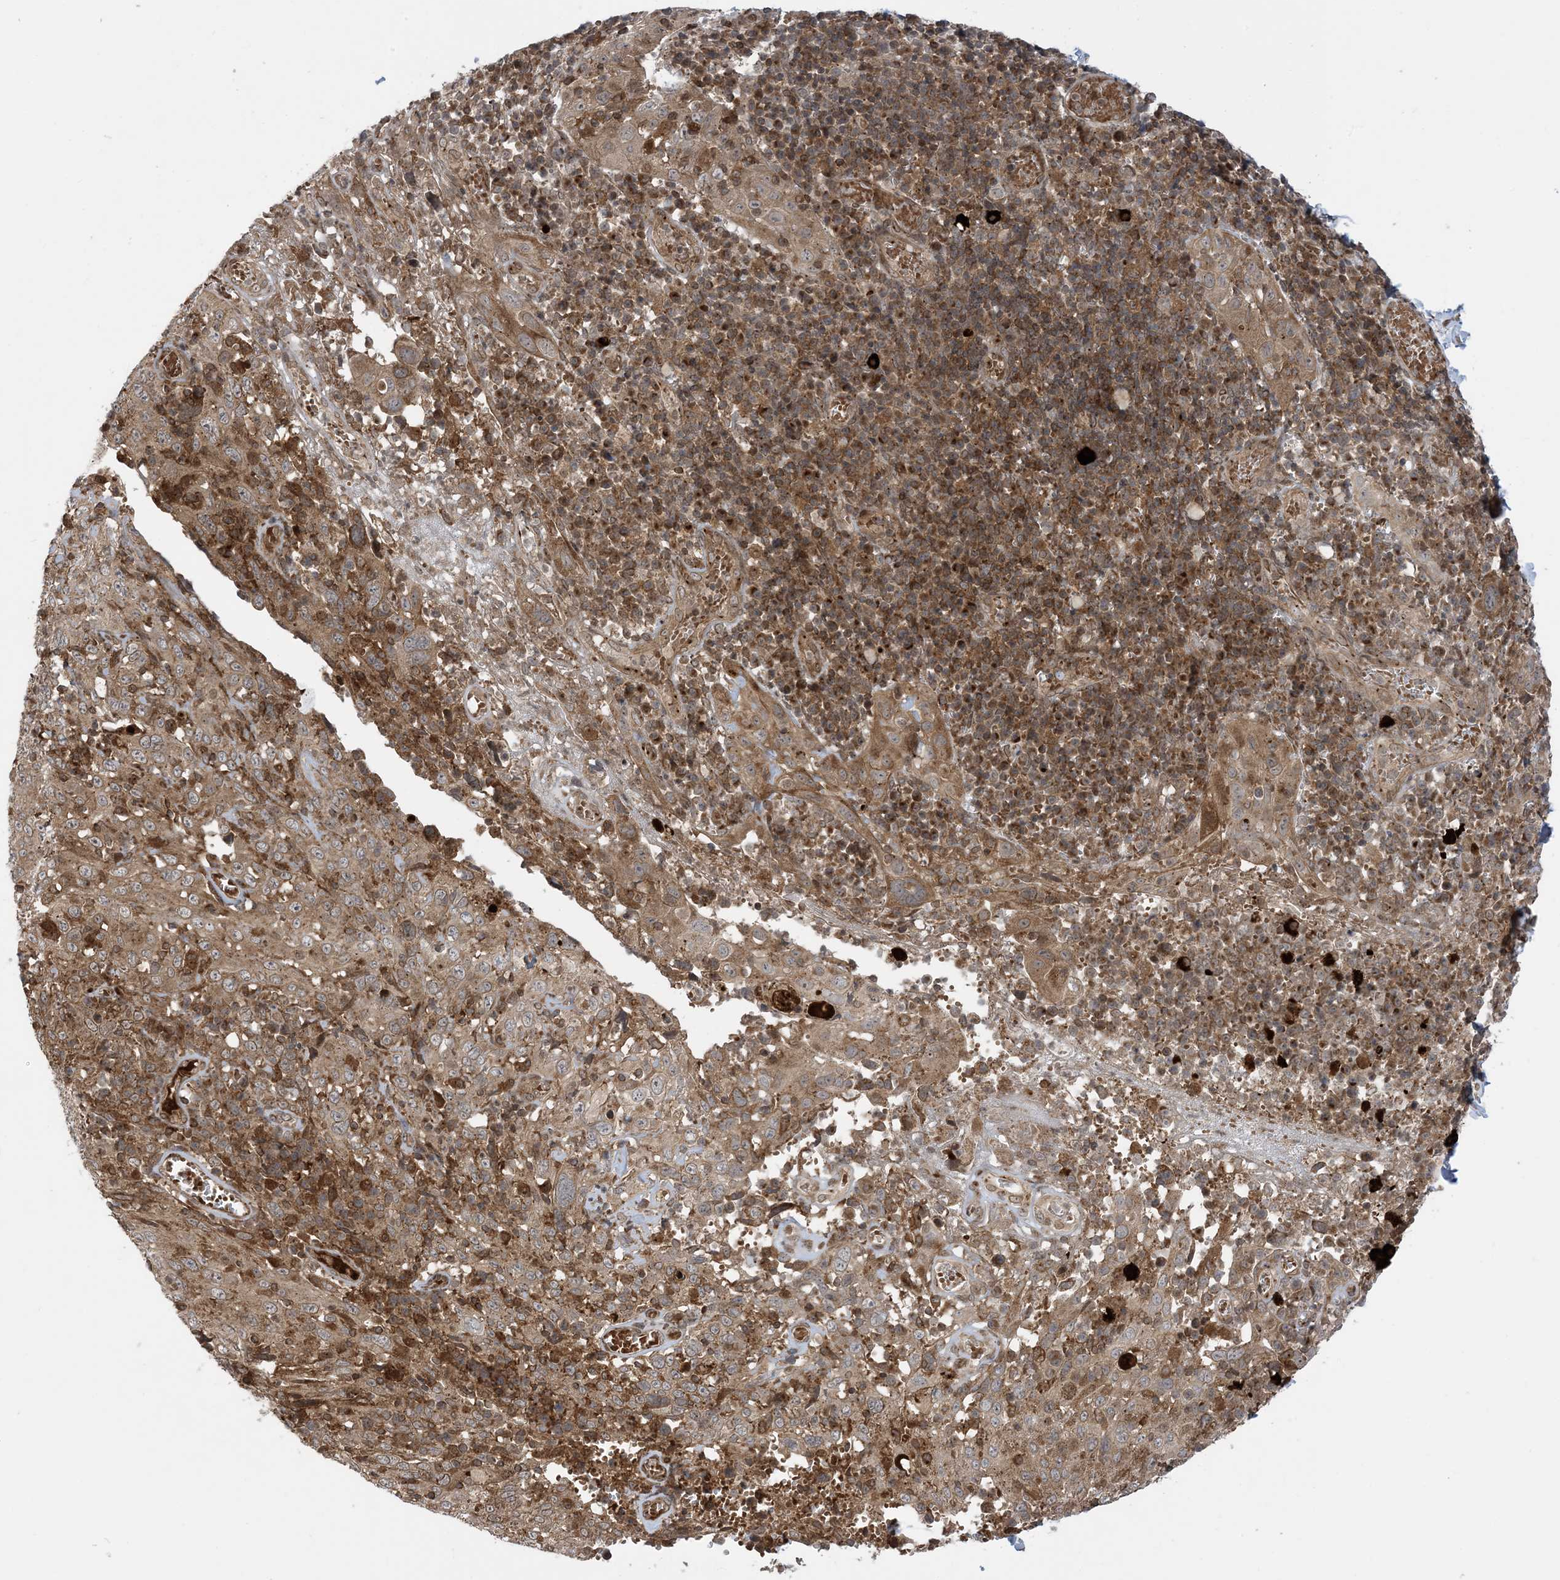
{"staining": {"intensity": "moderate", "quantity": ">75%", "location": "cytoplasmic/membranous"}, "tissue": "cervical cancer", "cell_type": "Tumor cells", "image_type": "cancer", "snomed": [{"axis": "morphology", "description": "Squamous cell carcinoma, NOS"}, {"axis": "topography", "description": "Cervix"}], "caption": "An immunohistochemistry photomicrograph of tumor tissue is shown. Protein staining in brown shows moderate cytoplasmic/membranous positivity in squamous cell carcinoma (cervical) within tumor cells.", "gene": "CASP4", "patient": {"sex": "female", "age": 46}}